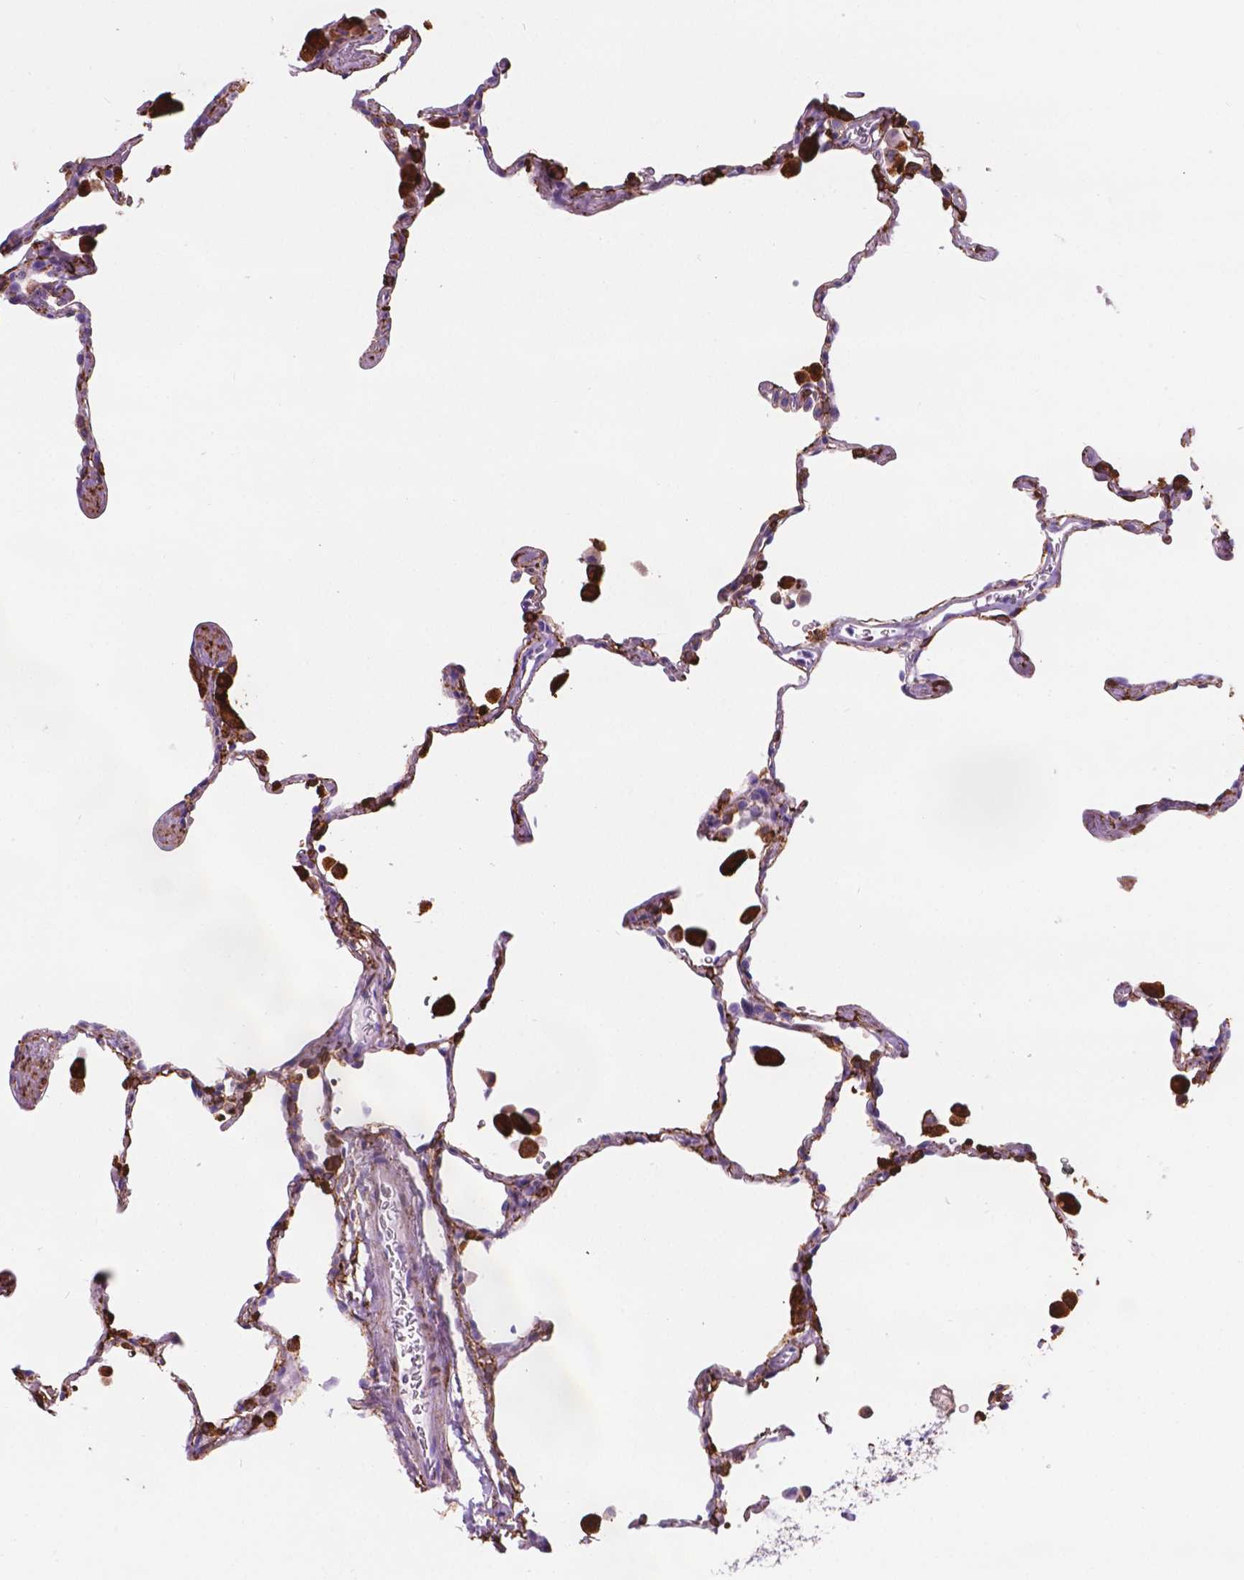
{"staining": {"intensity": "strong", "quantity": ">75%", "location": "cytoplasmic/membranous"}, "tissue": "lung", "cell_type": "Alveolar cells", "image_type": "normal", "snomed": [{"axis": "morphology", "description": "Normal tissue, NOS"}, {"axis": "topography", "description": "Lung"}], "caption": "This is a photomicrograph of IHC staining of normal lung, which shows strong staining in the cytoplasmic/membranous of alveolar cells.", "gene": "MACF1", "patient": {"sex": "female", "age": 47}}